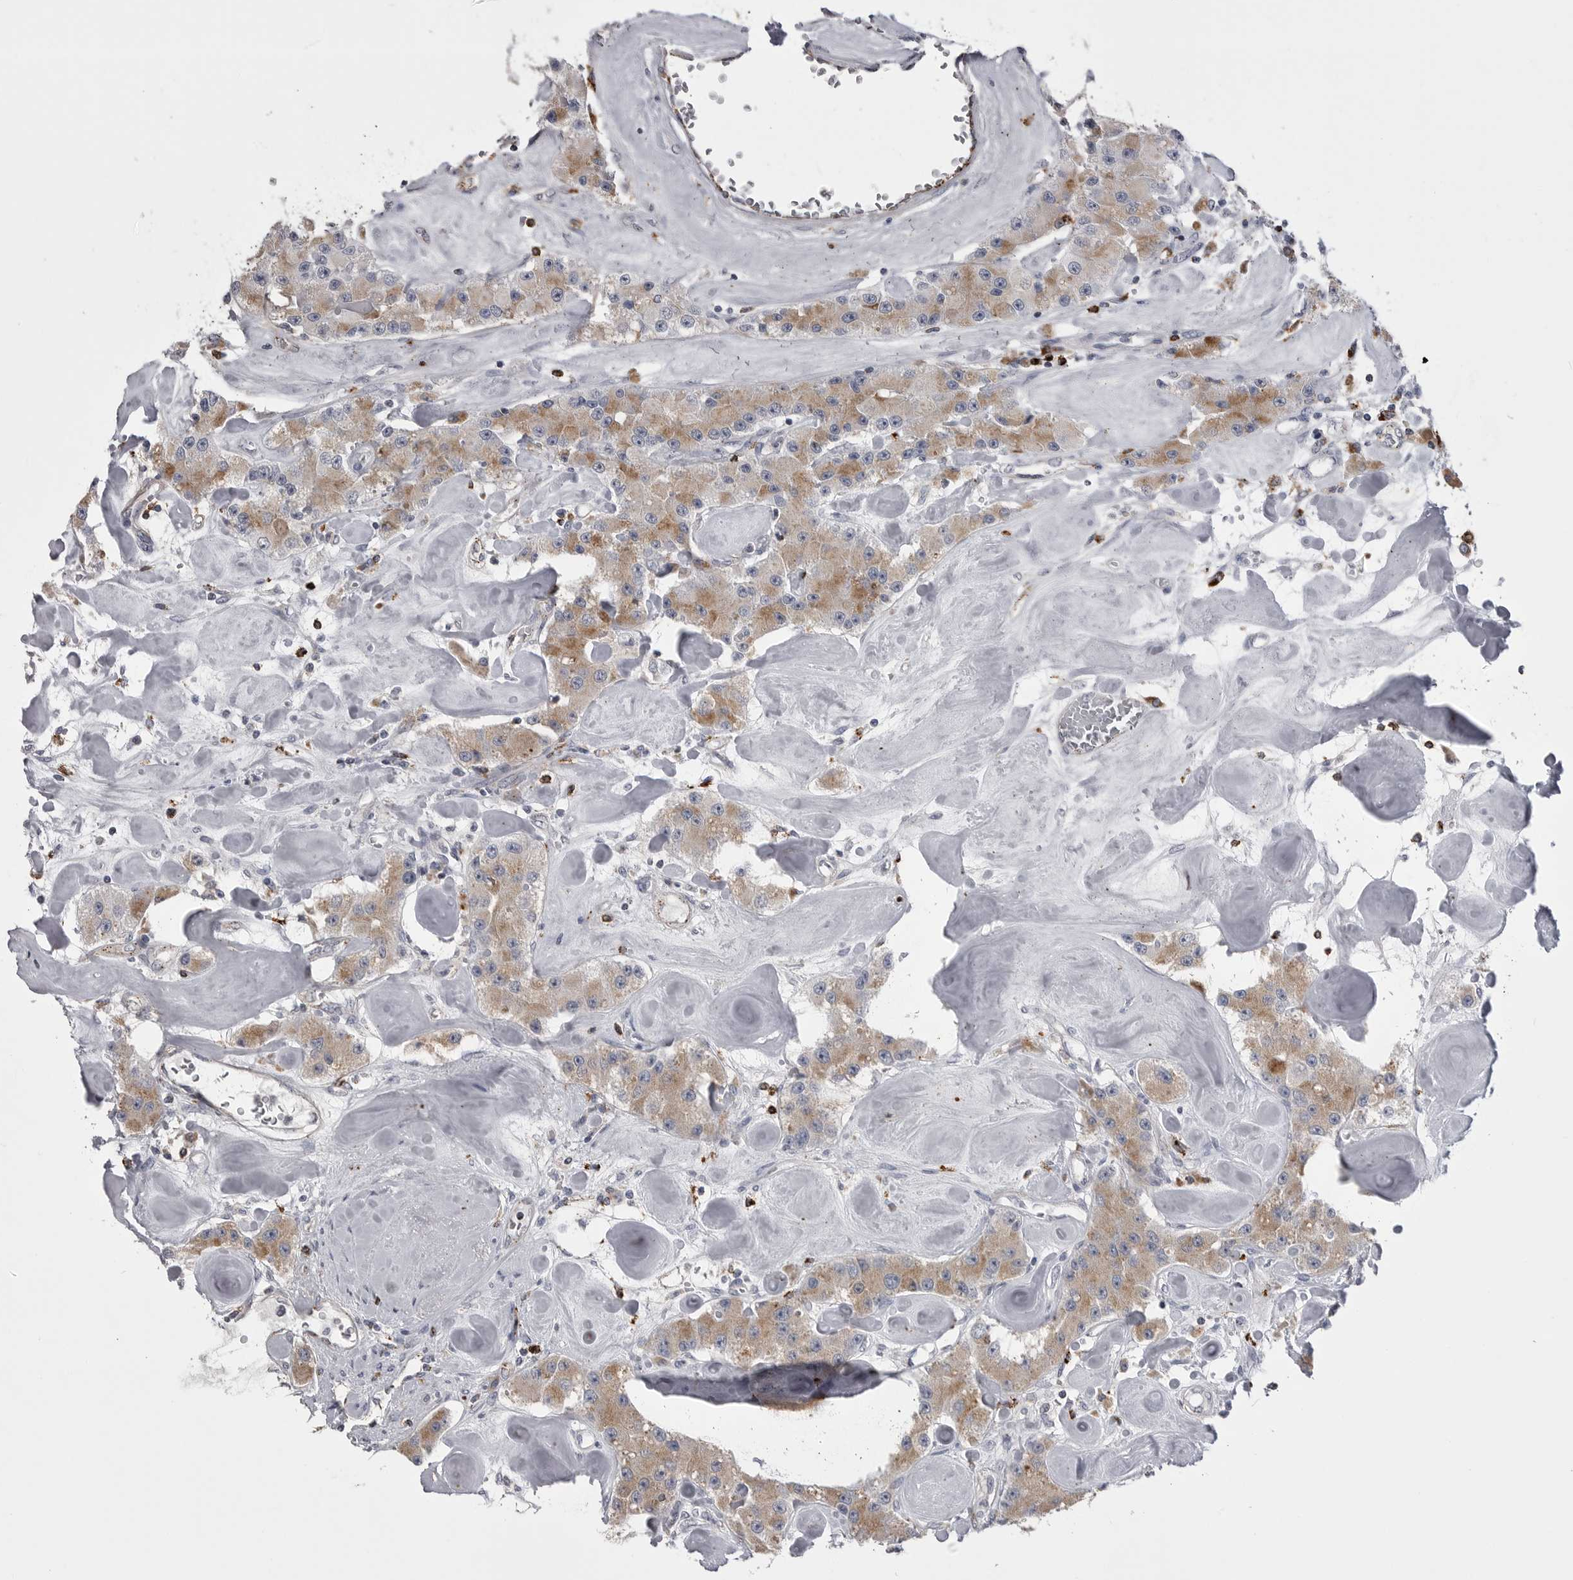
{"staining": {"intensity": "weak", "quantity": ">75%", "location": "cytoplasmic/membranous"}, "tissue": "carcinoid", "cell_type": "Tumor cells", "image_type": "cancer", "snomed": [{"axis": "morphology", "description": "Carcinoid, malignant, NOS"}, {"axis": "topography", "description": "Pancreas"}], "caption": "Carcinoid was stained to show a protein in brown. There is low levels of weak cytoplasmic/membranous staining in about >75% of tumor cells. Immunohistochemistry stains the protein in brown and the nuclei are stained blue.", "gene": "PSPN", "patient": {"sex": "male", "age": 41}}